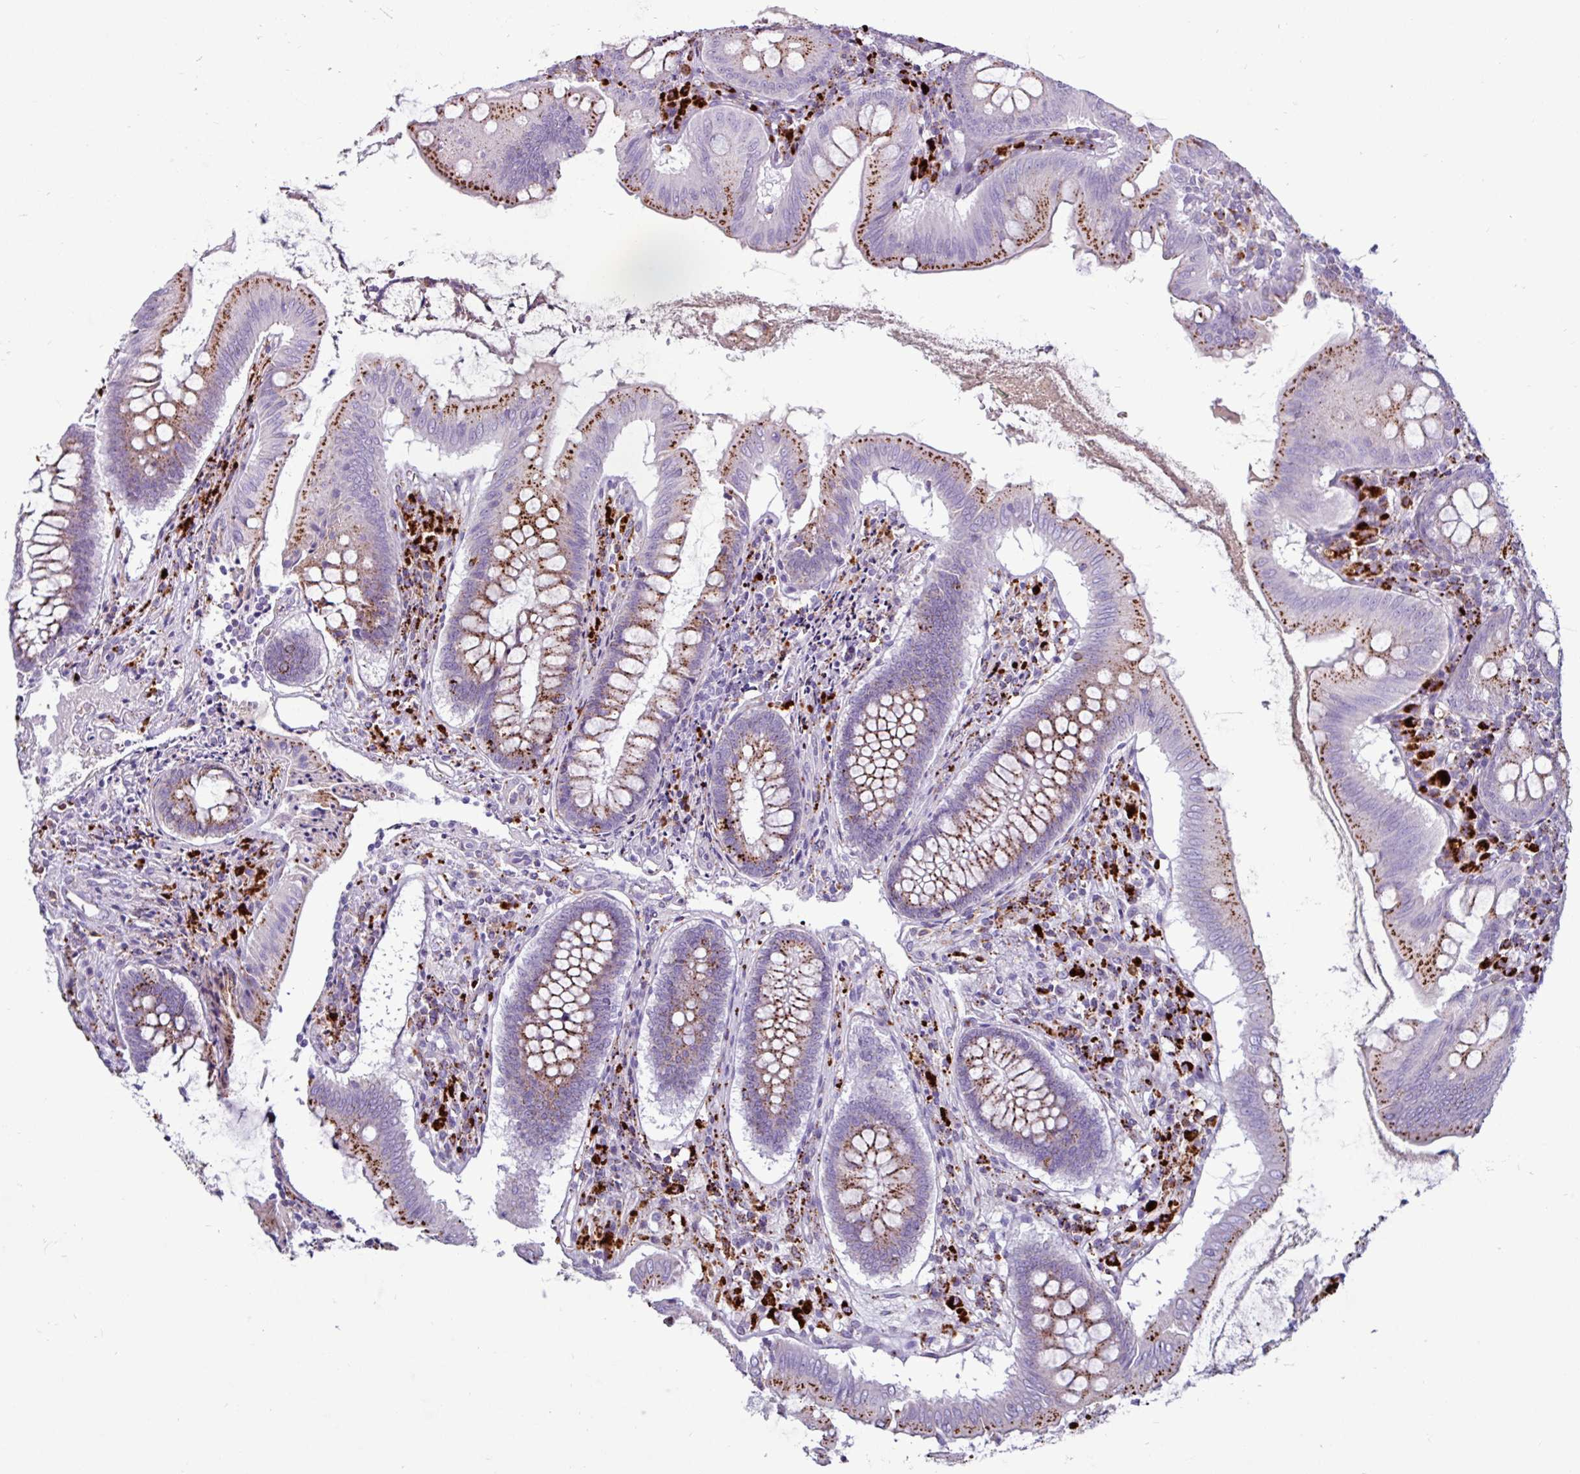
{"staining": {"intensity": "strong", "quantity": "25%-75%", "location": "cytoplasmic/membranous"}, "tissue": "appendix", "cell_type": "Glandular cells", "image_type": "normal", "snomed": [{"axis": "morphology", "description": "Normal tissue, NOS"}, {"axis": "topography", "description": "Appendix"}], "caption": "A brown stain labels strong cytoplasmic/membranous expression of a protein in glandular cells of benign appendix. The staining was performed using DAB (3,3'-diaminobenzidine) to visualize the protein expression in brown, while the nuclei were stained in blue with hematoxylin (Magnification: 20x).", "gene": "AMIGO2", "patient": {"sex": "female", "age": 51}}